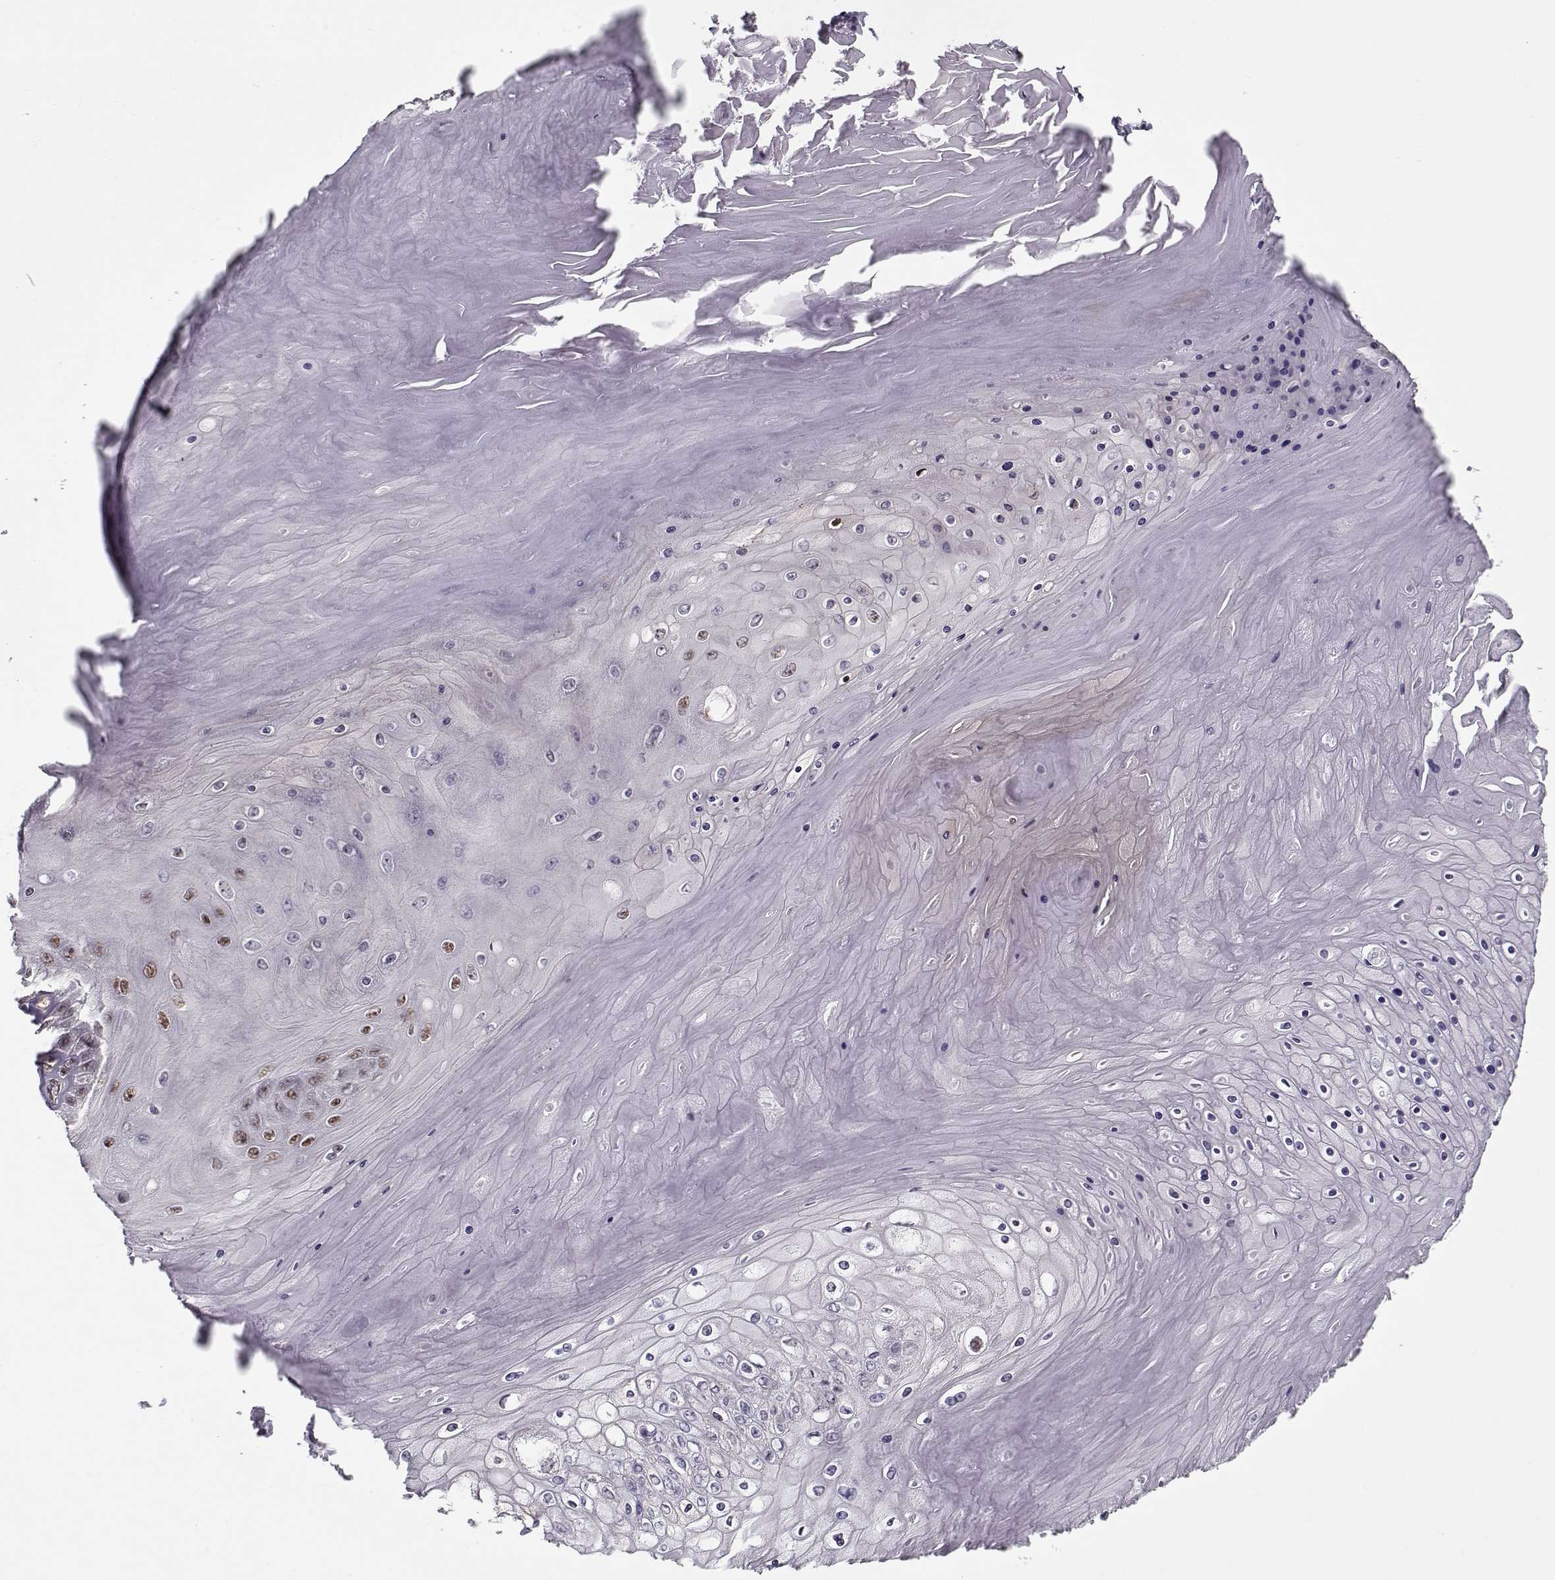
{"staining": {"intensity": "negative", "quantity": "none", "location": "none"}, "tissue": "skin cancer", "cell_type": "Tumor cells", "image_type": "cancer", "snomed": [{"axis": "morphology", "description": "Squamous cell carcinoma, NOS"}, {"axis": "topography", "description": "Skin"}], "caption": "High power microscopy micrograph of an IHC histopathology image of skin cancer, revealing no significant expression in tumor cells. The staining was performed using DAB to visualize the protein expression in brown, while the nuclei were stained in blue with hematoxylin (Magnification: 20x).", "gene": "TESPA1", "patient": {"sex": "male", "age": 62}}